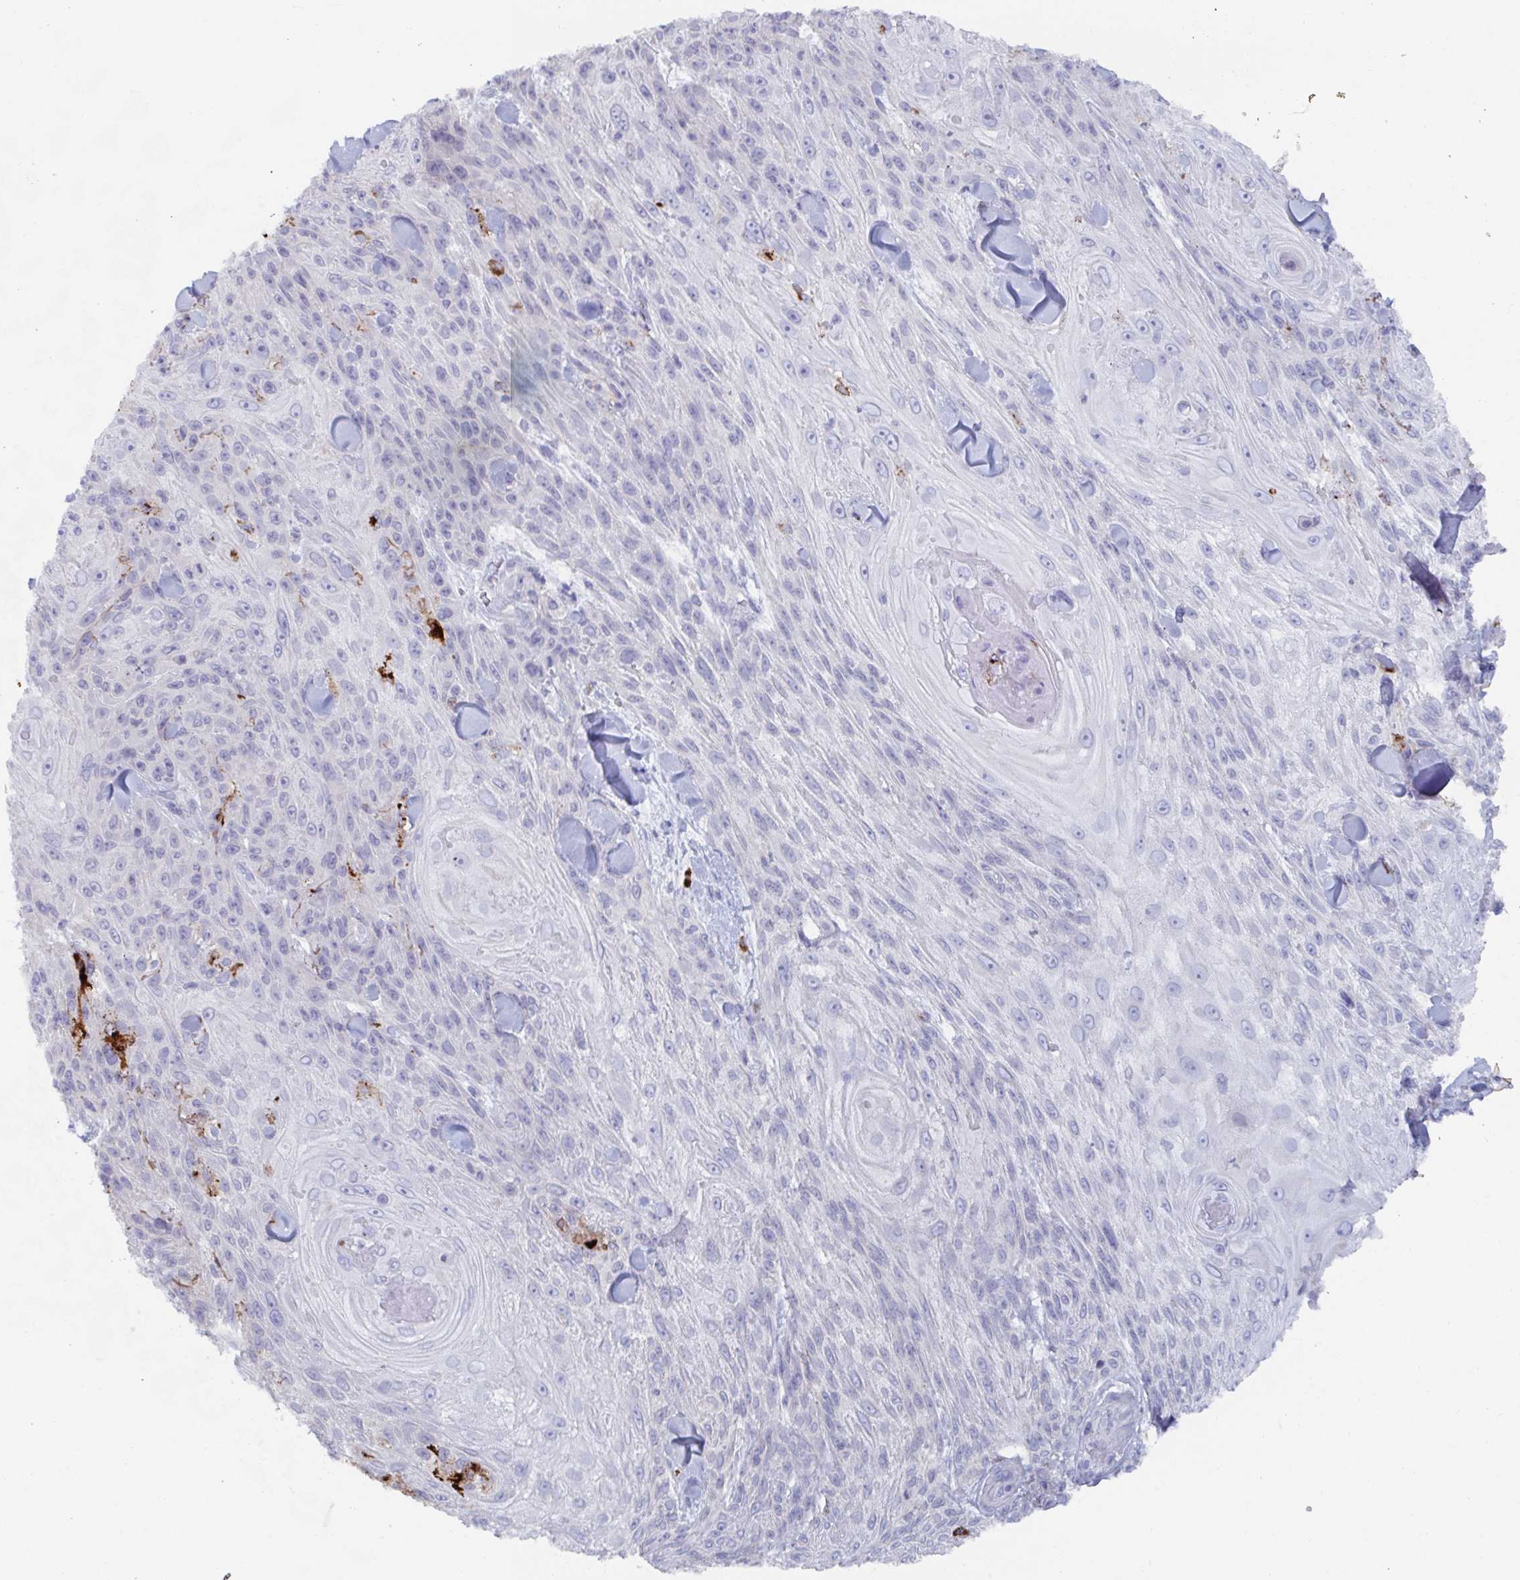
{"staining": {"intensity": "negative", "quantity": "none", "location": "none"}, "tissue": "skin cancer", "cell_type": "Tumor cells", "image_type": "cancer", "snomed": [{"axis": "morphology", "description": "Squamous cell carcinoma, NOS"}, {"axis": "topography", "description": "Skin"}], "caption": "Tumor cells are negative for protein expression in human skin squamous cell carcinoma.", "gene": "KCNK5", "patient": {"sex": "male", "age": 88}}